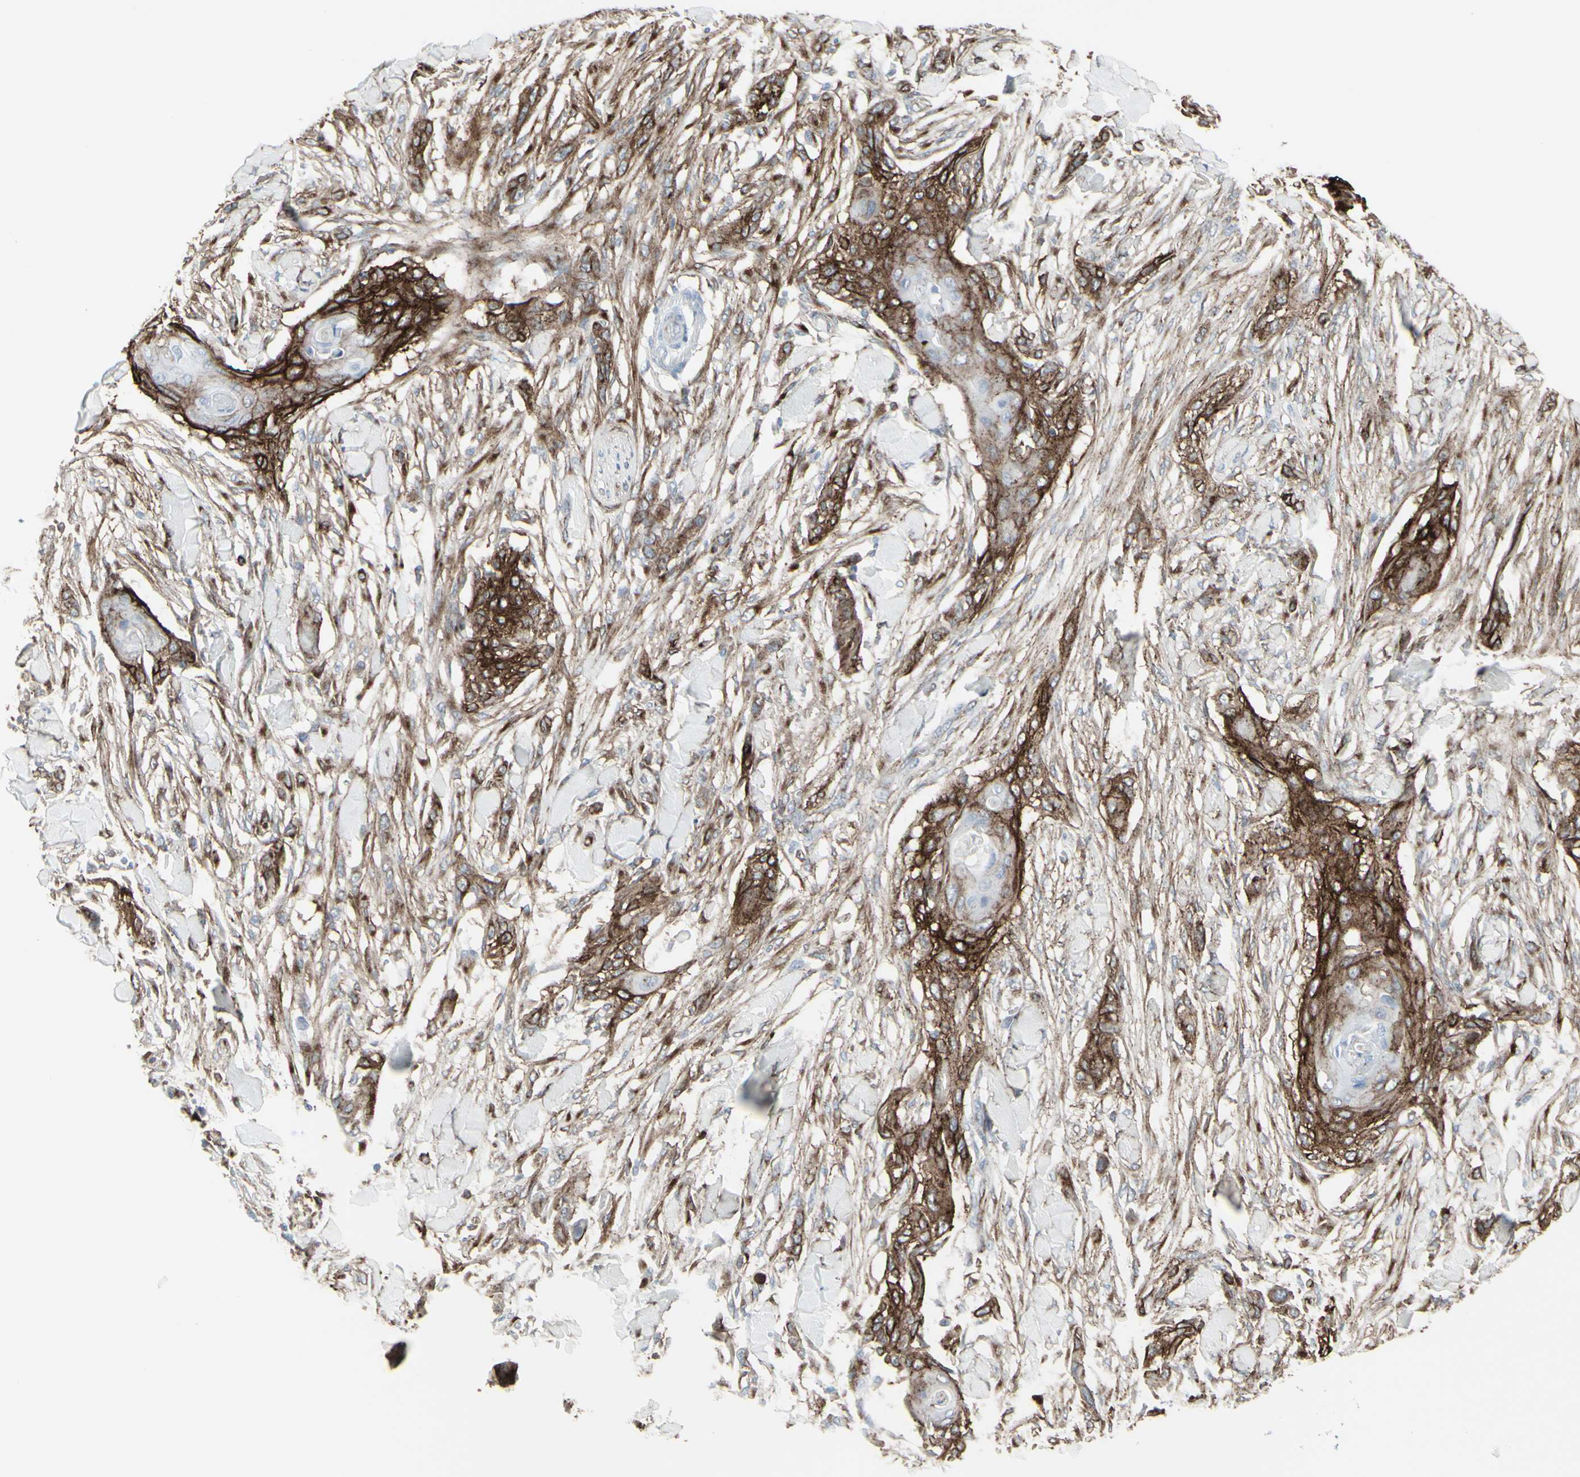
{"staining": {"intensity": "moderate", "quantity": ">75%", "location": "cytoplasmic/membranous"}, "tissue": "skin cancer", "cell_type": "Tumor cells", "image_type": "cancer", "snomed": [{"axis": "morphology", "description": "Squamous cell carcinoma, NOS"}, {"axis": "topography", "description": "Skin"}], "caption": "Moderate cytoplasmic/membranous positivity for a protein is present in about >75% of tumor cells of skin cancer using immunohistochemistry.", "gene": "GJA1", "patient": {"sex": "female", "age": 59}}